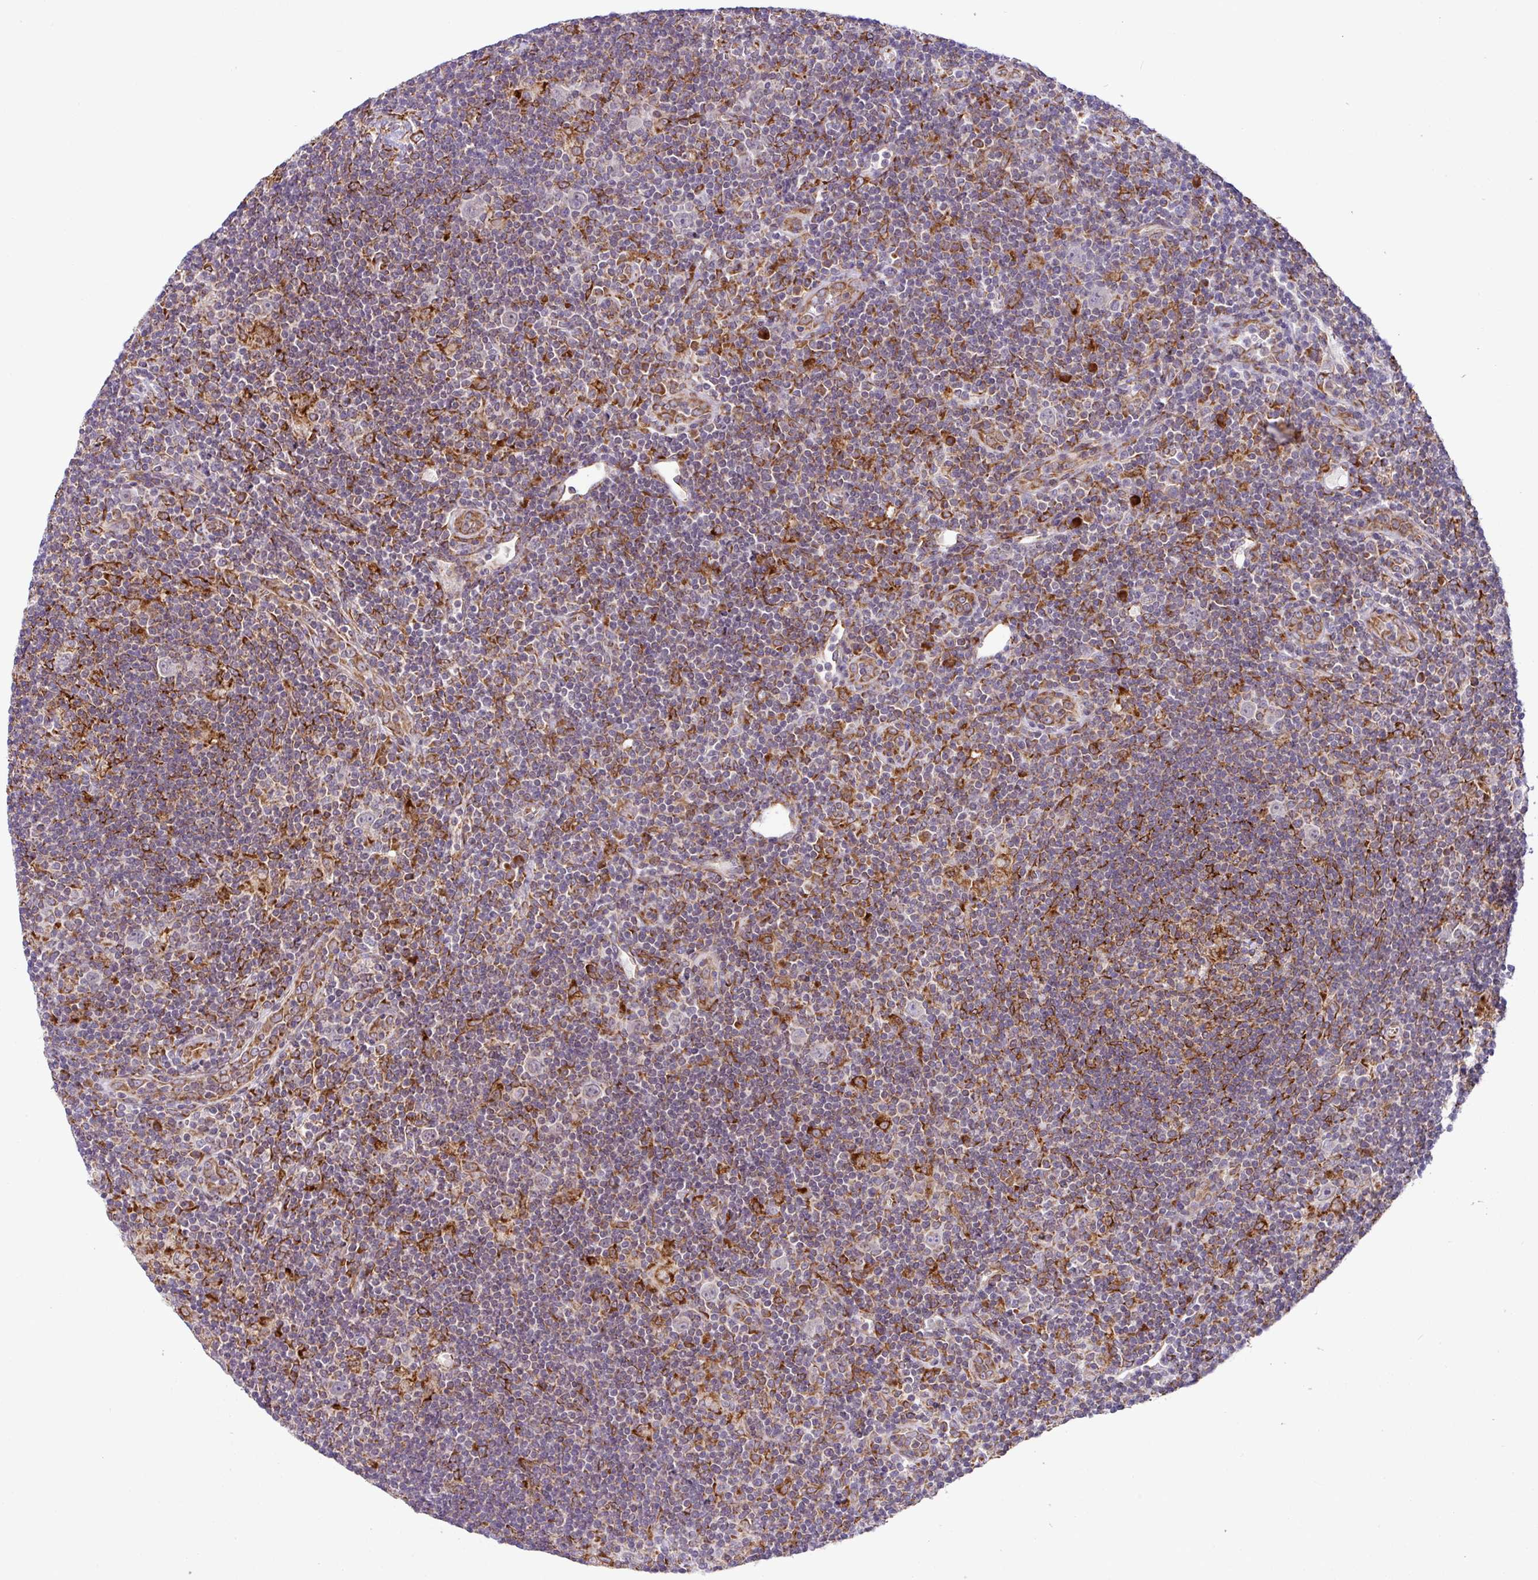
{"staining": {"intensity": "negative", "quantity": "none", "location": "none"}, "tissue": "lymphoma", "cell_type": "Tumor cells", "image_type": "cancer", "snomed": [{"axis": "morphology", "description": "Hodgkin's disease, NOS"}, {"axis": "topography", "description": "Lymph node"}], "caption": "This photomicrograph is of lymphoma stained with immunohistochemistry (IHC) to label a protein in brown with the nuclei are counter-stained blue. There is no positivity in tumor cells.", "gene": "SLC39A7", "patient": {"sex": "female", "age": 57}}